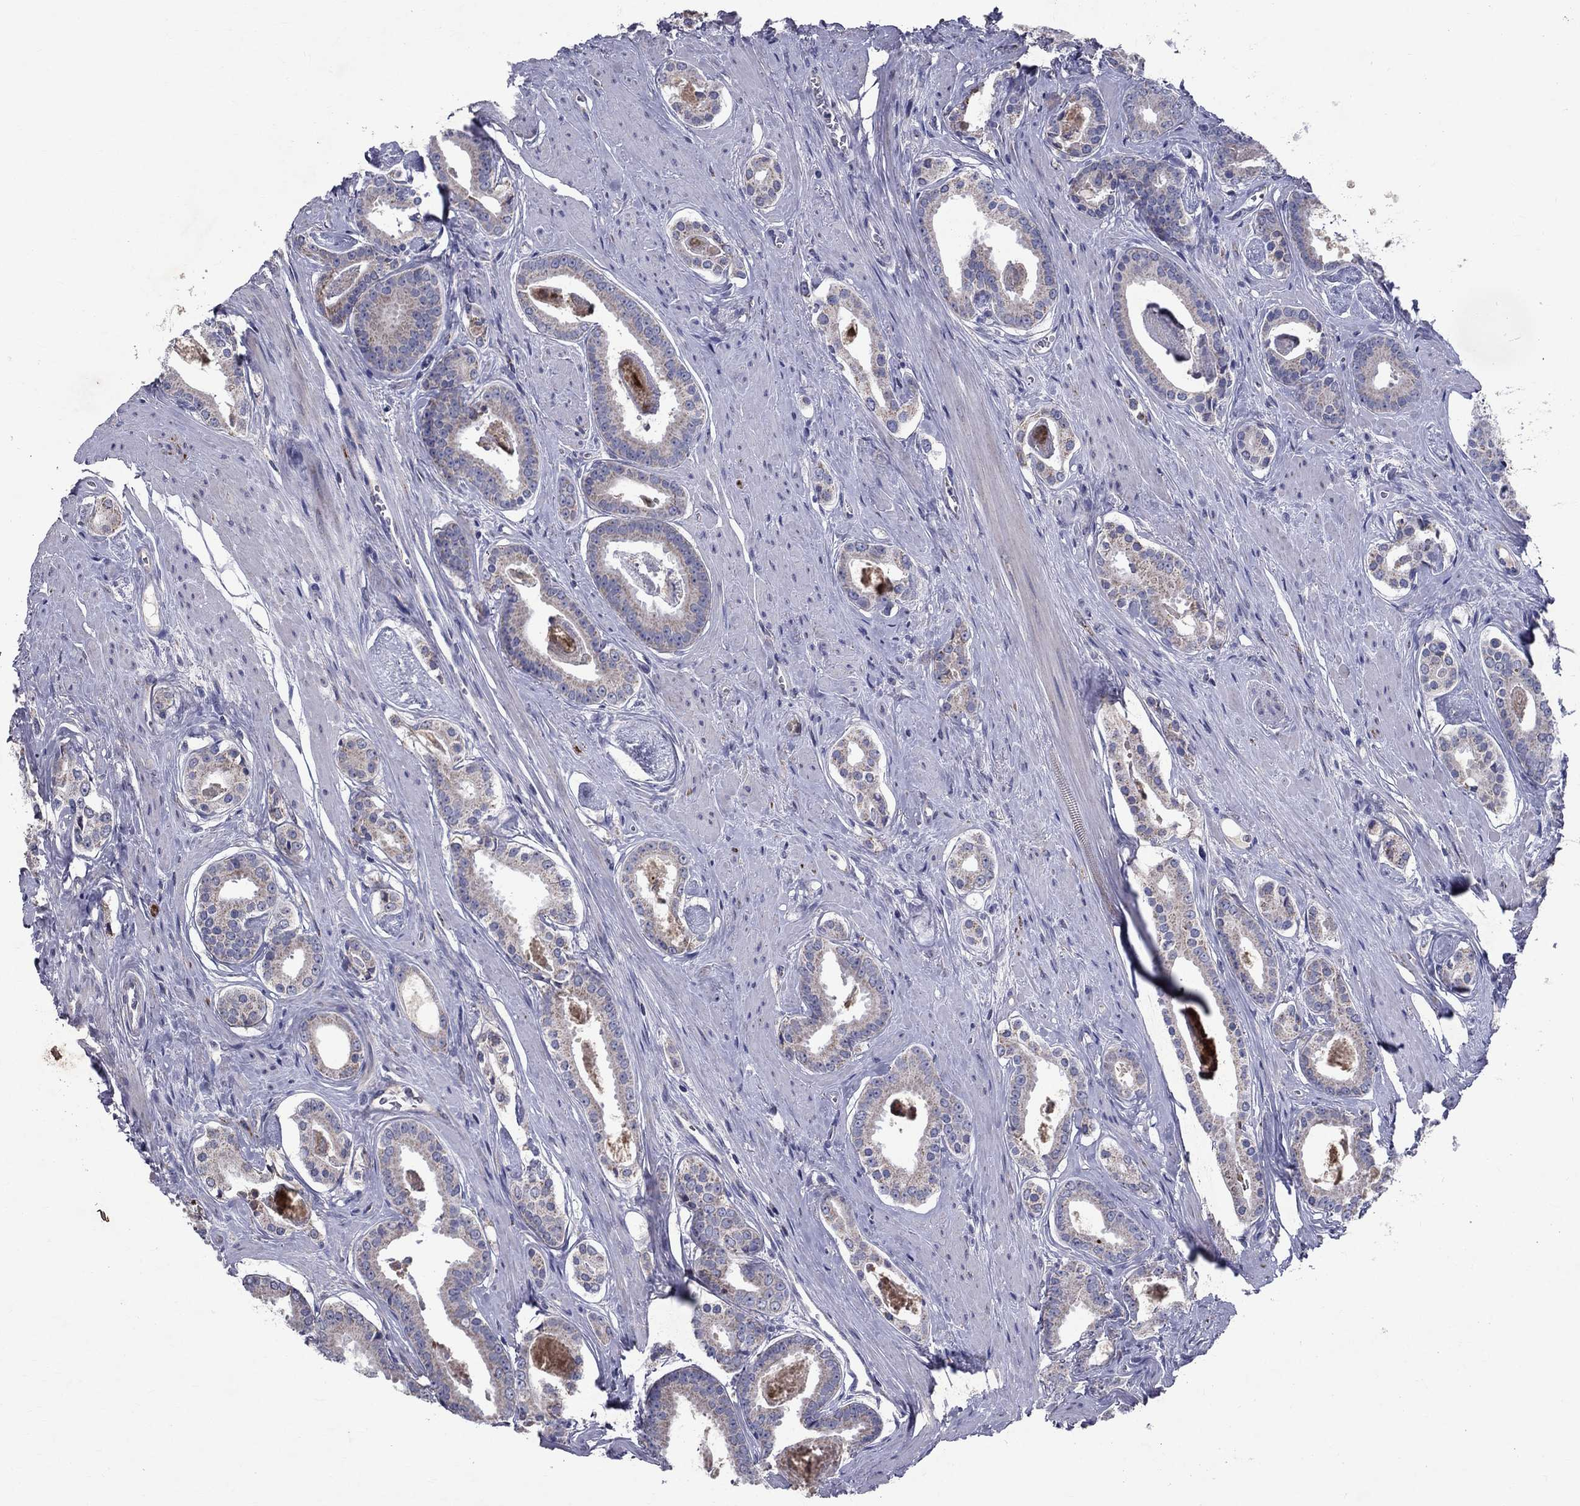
{"staining": {"intensity": "weak", "quantity": "<25%", "location": "cytoplasmic/membranous"}, "tissue": "prostate cancer", "cell_type": "Tumor cells", "image_type": "cancer", "snomed": [{"axis": "morphology", "description": "Adenocarcinoma, NOS"}, {"axis": "topography", "description": "Prostate"}], "caption": "This micrograph is of prostate adenocarcinoma stained with immunohistochemistry to label a protein in brown with the nuclei are counter-stained blue. There is no positivity in tumor cells.", "gene": "SLC4A10", "patient": {"sex": "male", "age": 61}}